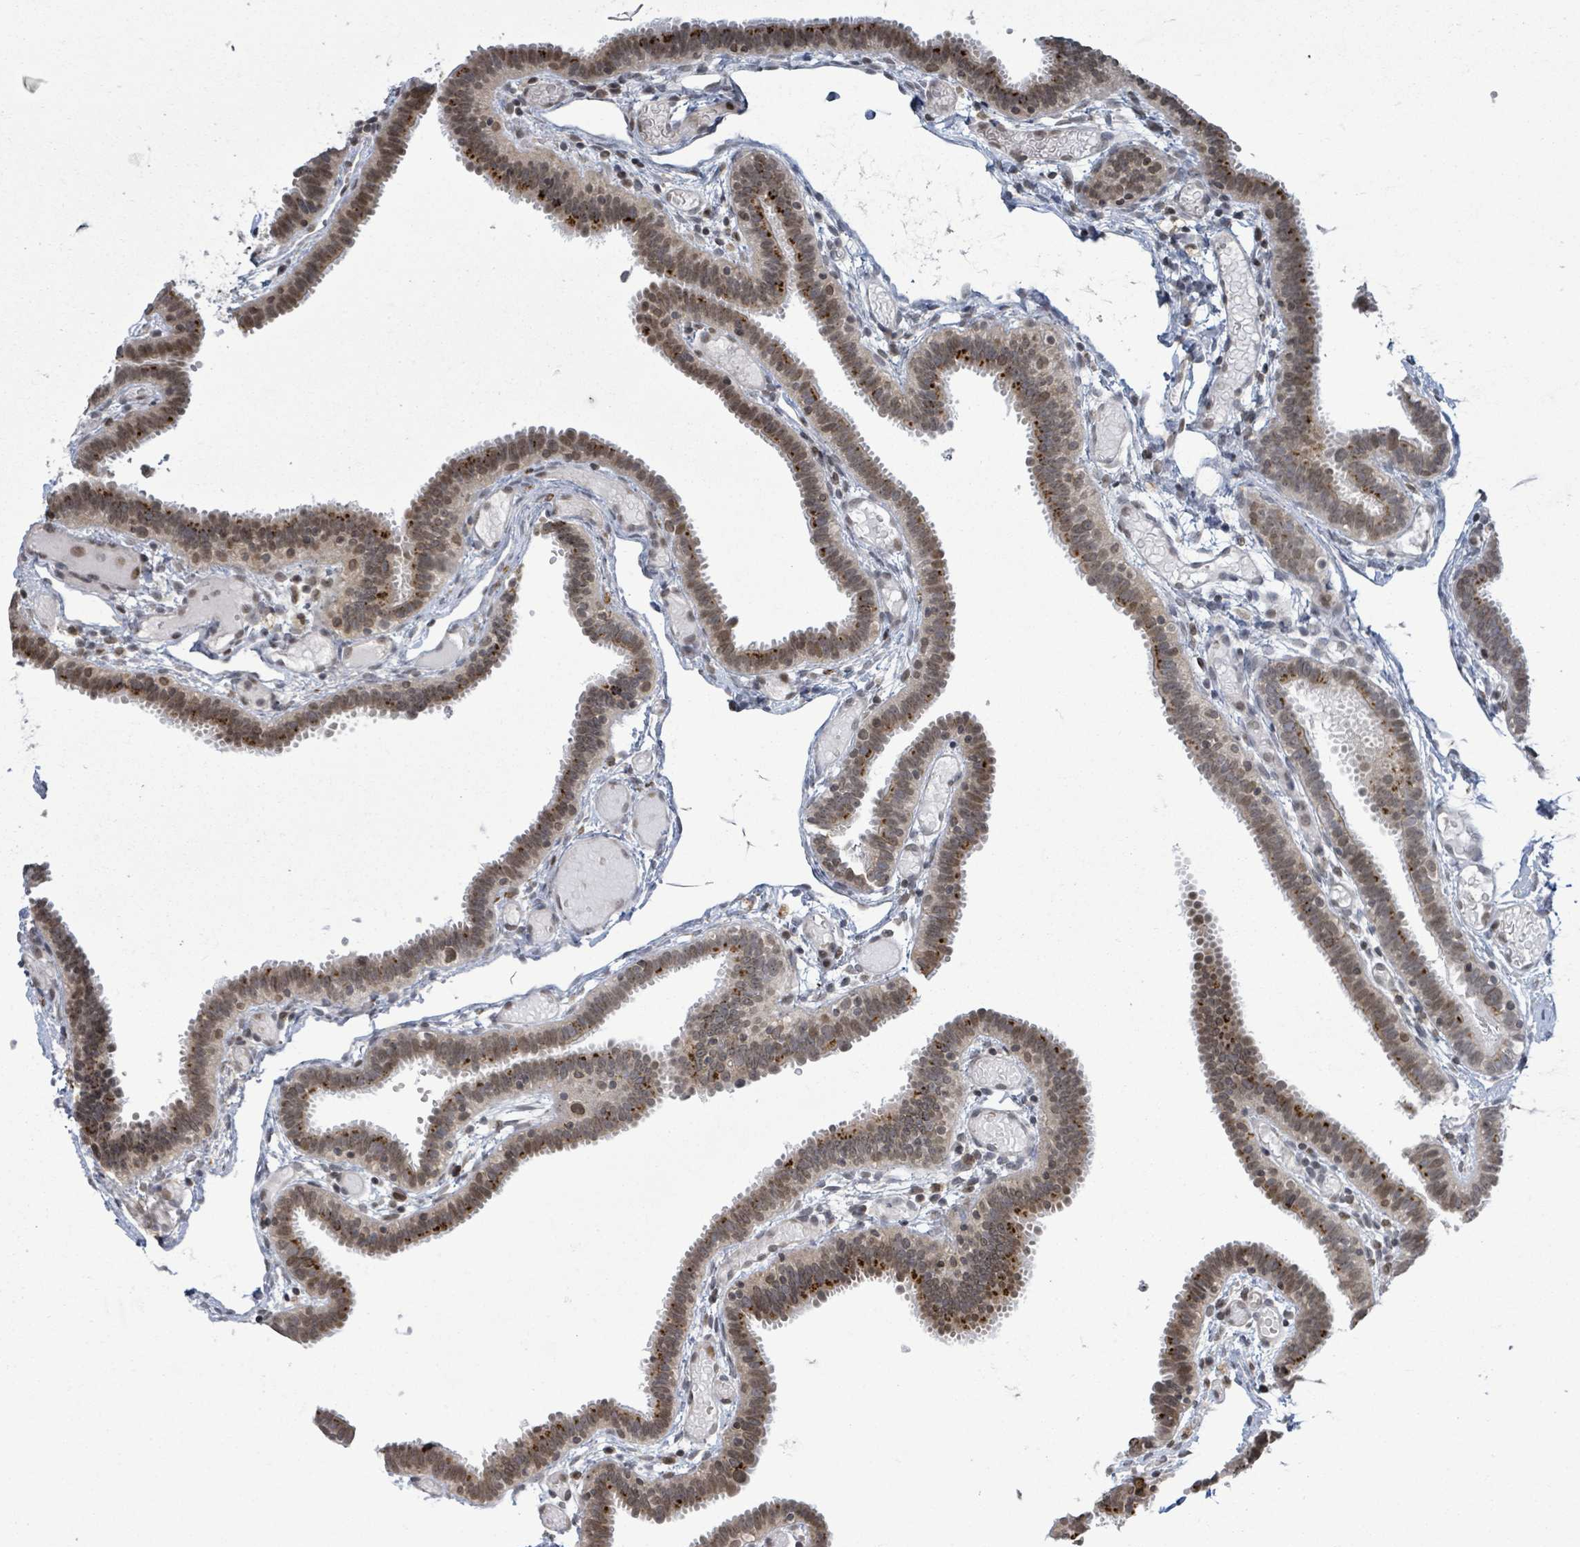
{"staining": {"intensity": "moderate", "quantity": "25%-75%", "location": "cytoplasmic/membranous,nuclear"}, "tissue": "fallopian tube", "cell_type": "Glandular cells", "image_type": "normal", "snomed": [{"axis": "morphology", "description": "Normal tissue, NOS"}, {"axis": "topography", "description": "Fallopian tube"}], "caption": "The micrograph exhibits staining of normal fallopian tube, revealing moderate cytoplasmic/membranous,nuclear protein expression (brown color) within glandular cells. (DAB (3,3'-diaminobenzidine) IHC with brightfield microscopy, high magnification).", "gene": "SBF2", "patient": {"sex": "female", "age": 37}}